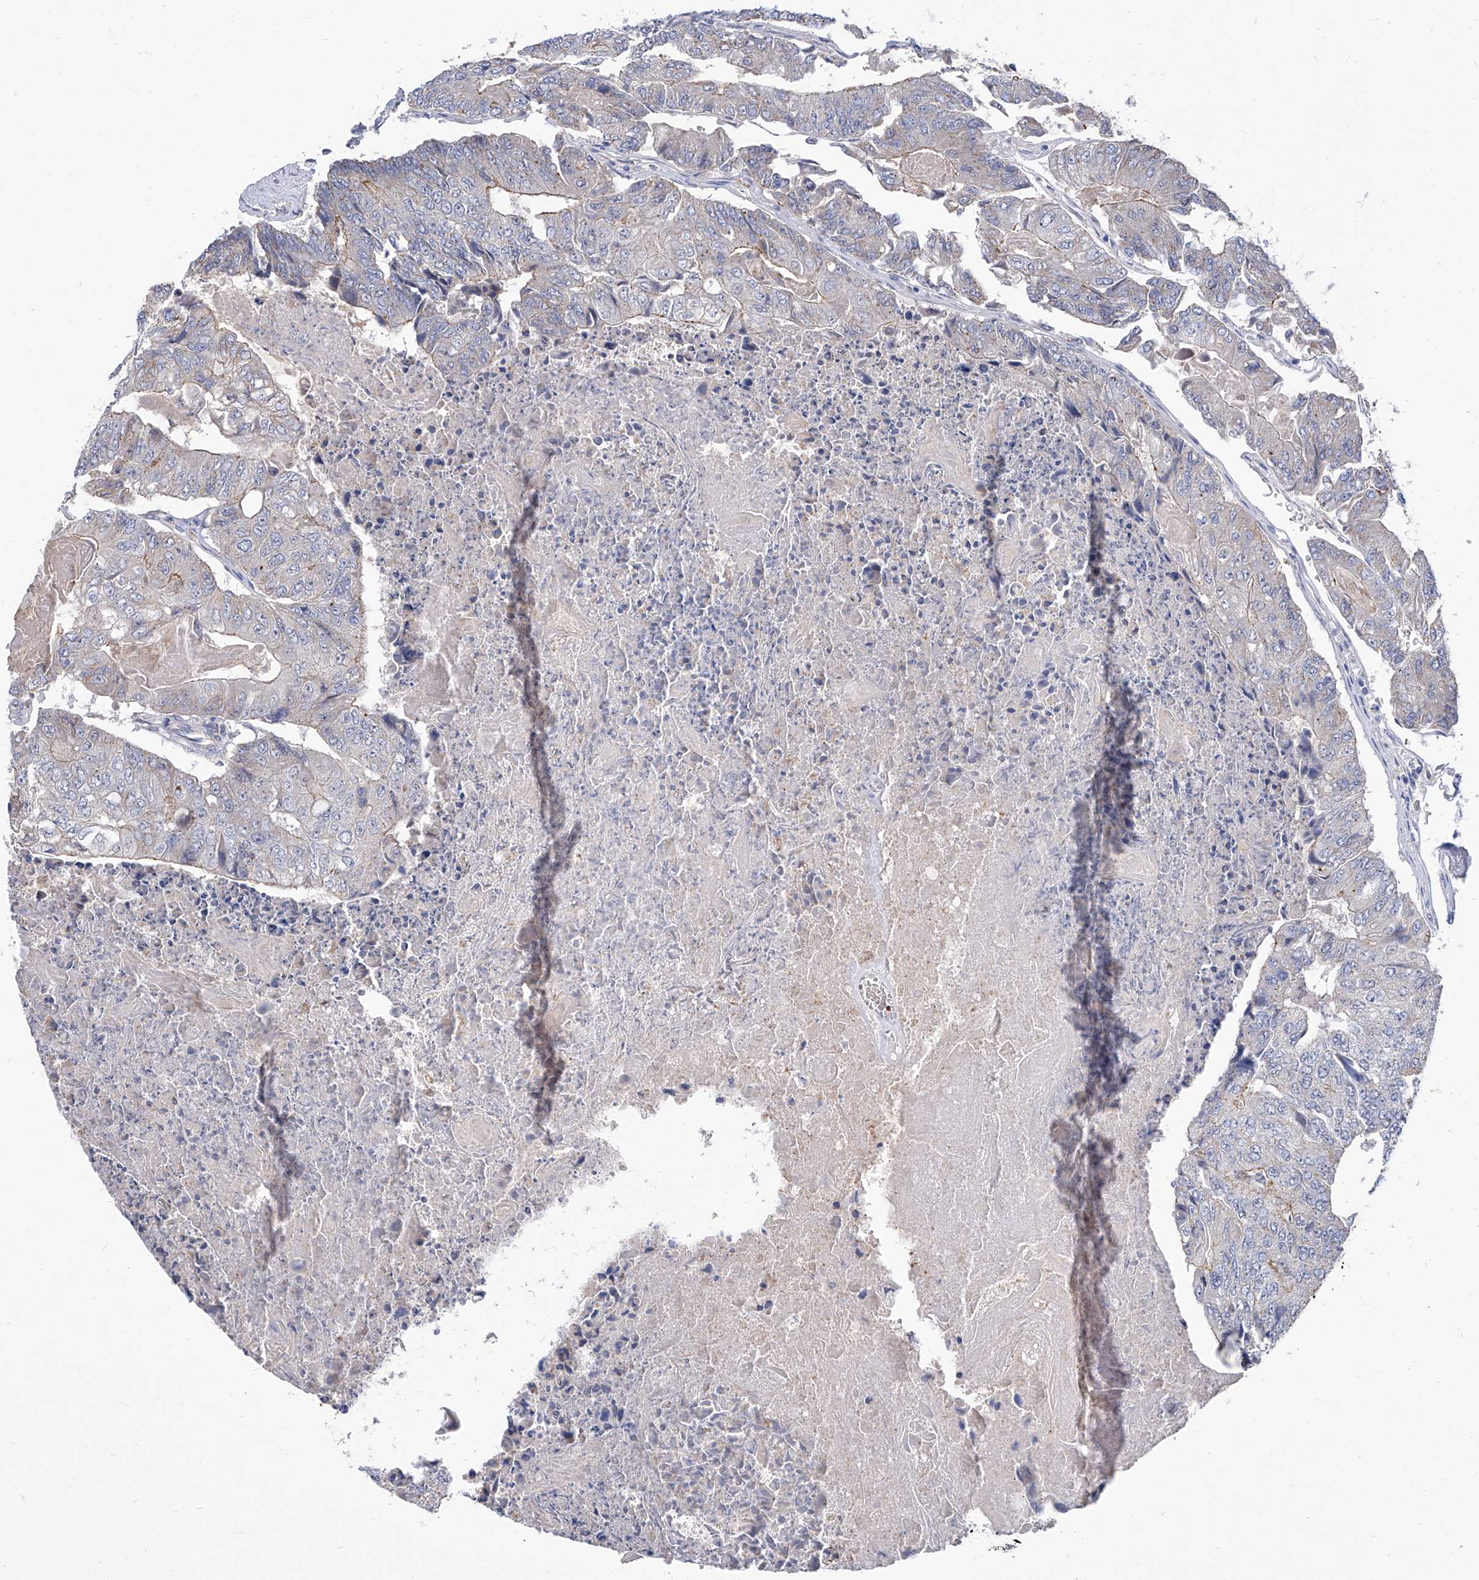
{"staining": {"intensity": "moderate", "quantity": "<25%", "location": "cytoplasmic/membranous"}, "tissue": "colorectal cancer", "cell_type": "Tumor cells", "image_type": "cancer", "snomed": [{"axis": "morphology", "description": "Adenocarcinoma, NOS"}, {"axis": "topography", "description": "Colon"}], "caption": "Tumor cells display low levels of moderate cytoplasmic/membranous positivity in about <25% of cells in colorectal cancer. (Brightfield microscopy of DAB IHC at high magnification).", "gene": "PARD3", "patient": {"sex": "female", "age": 67}}